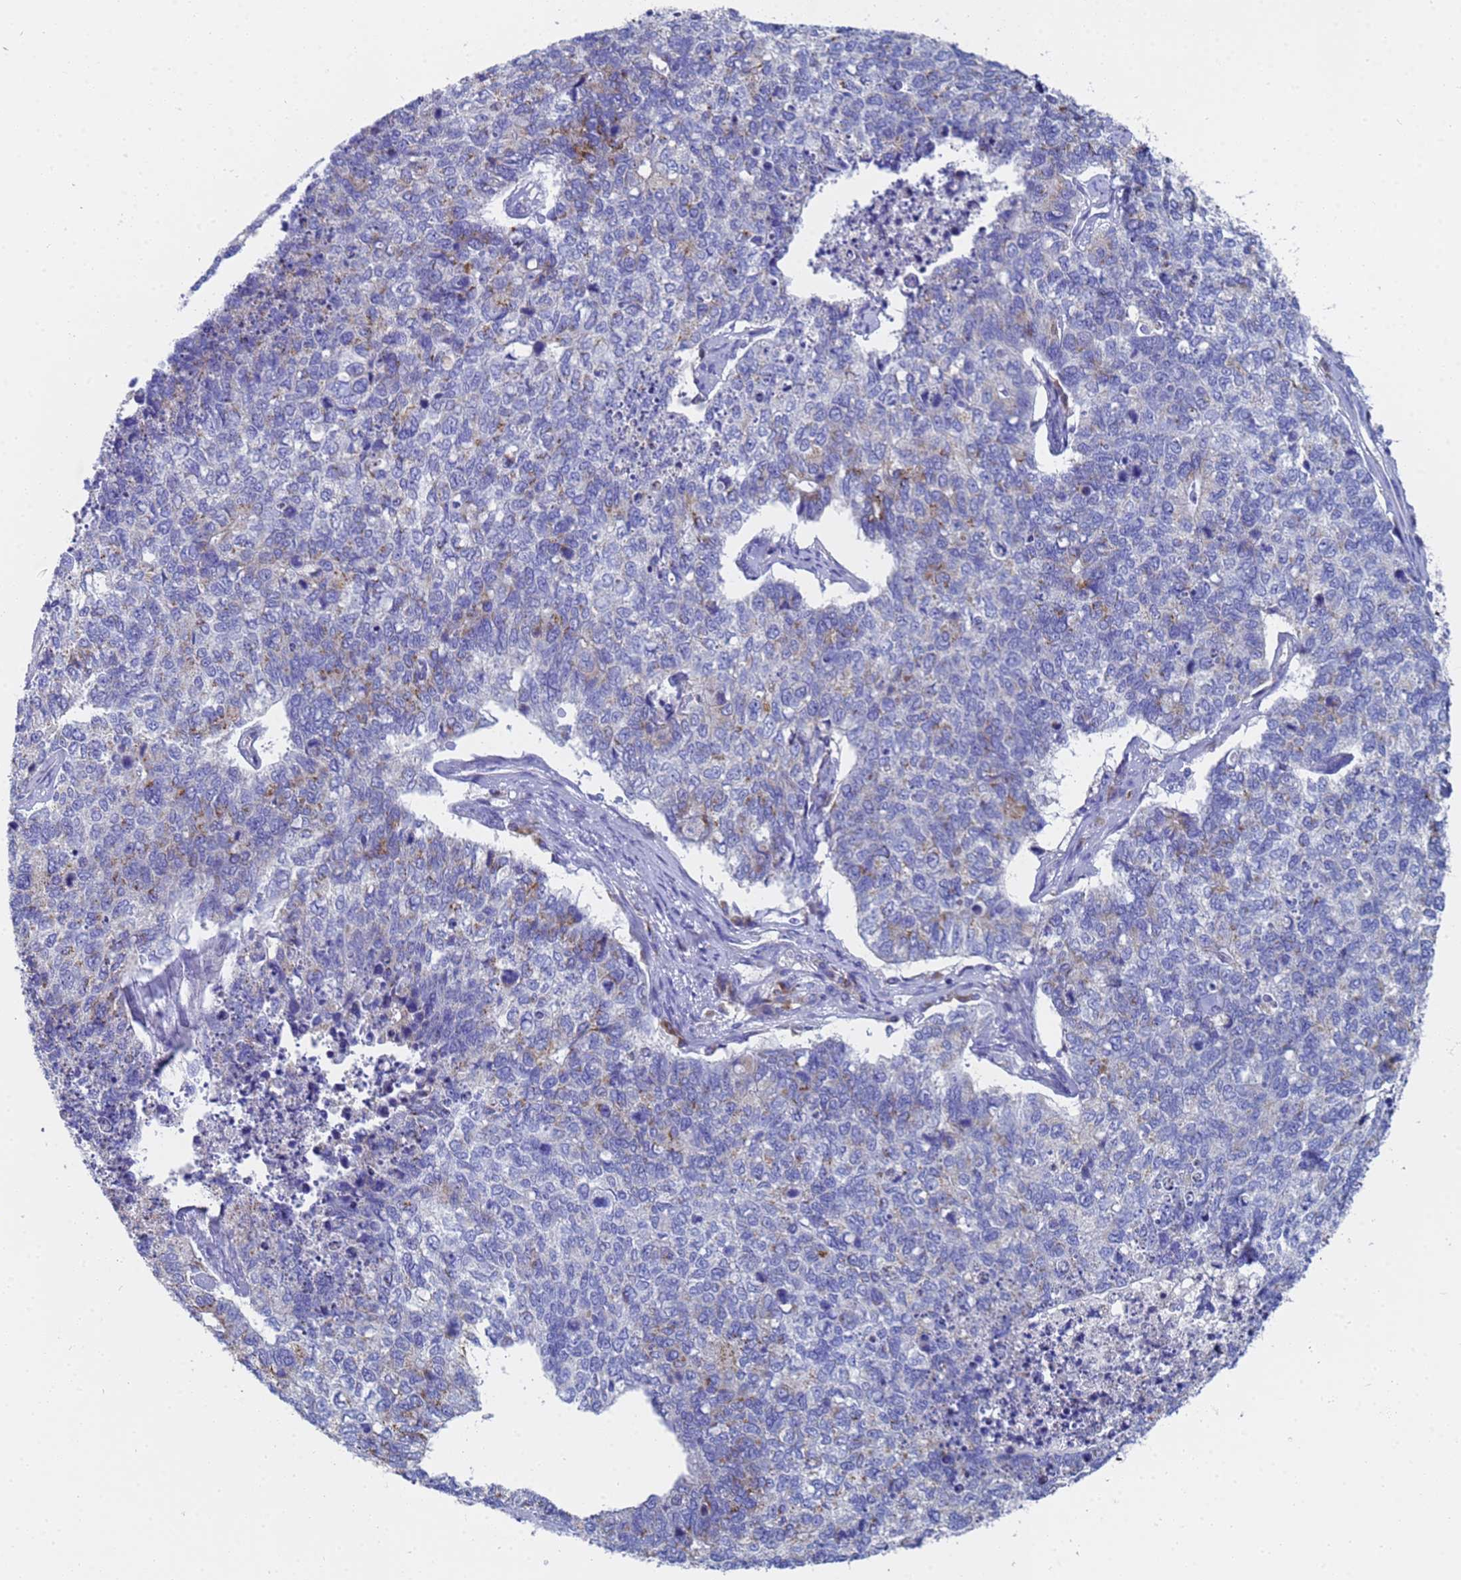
{"staining": {"intensity": "negative", "quantity": "none", "location": "none"}, "tissue": "cervical cancer", "cell_type": "Tumor cells", "image_type": "cancer", "snomed": [{"axis": "morphology", "description": "Squamous cell carcinoma, NOS"}, {"axis": "topography", "description": "Cervix"}], "caption": "A photomicrograph of human cervical squamous cell carcinoma is negative for staining in tumor cells.", "gene": "TM4SF4", "patient": {"sex": "female", "age": 63}}